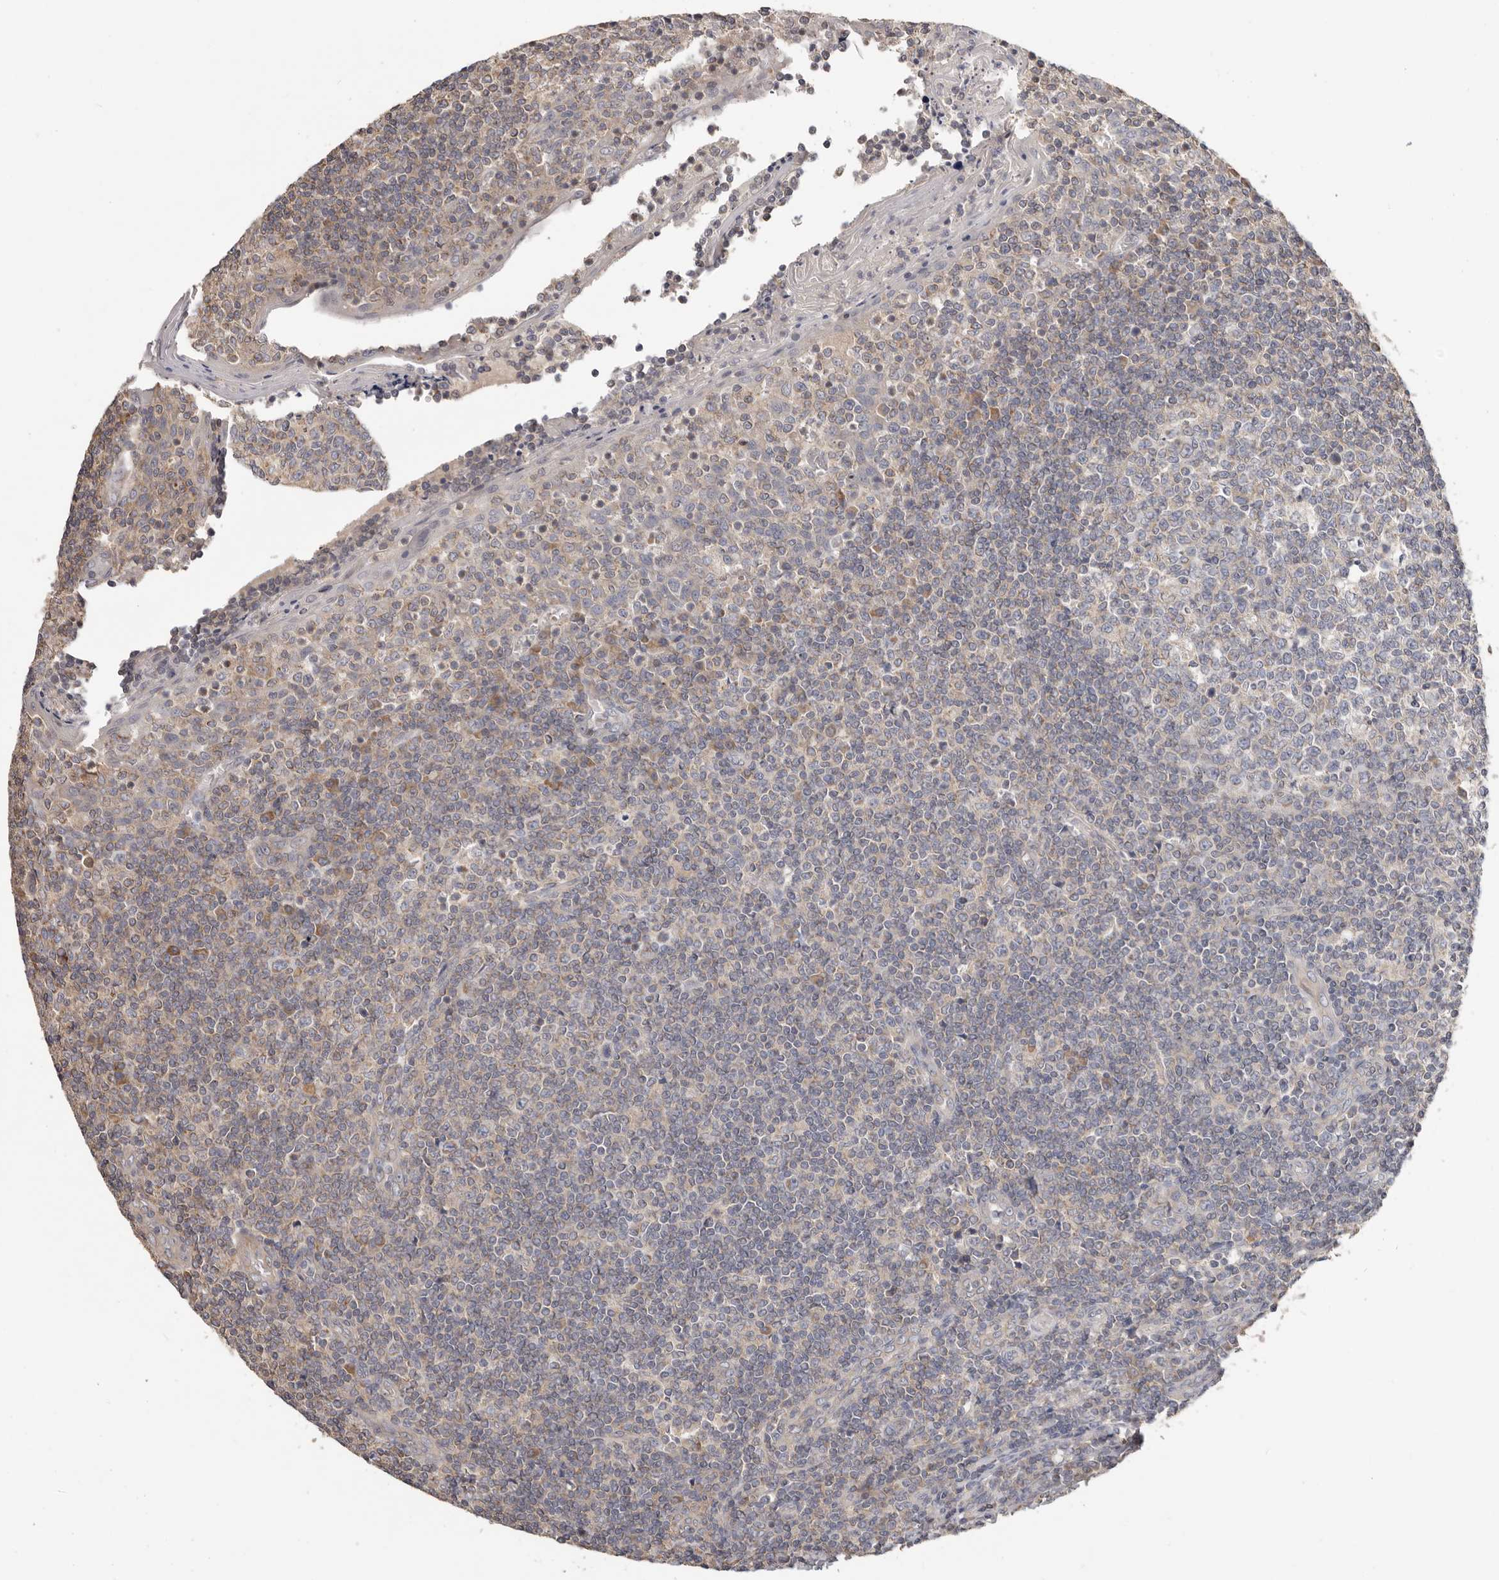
{"staining": {"intensity": "negative", "quantity": "none", "location": "none"}, "tissue": "tonsil", "cell_type": "Germinal center cells", "image_type": "normal", "snomed": [{"axis": "morphology", "description": "Normal tissue, NOS"}, {"axis": "topography", "description": "Tonsil"}], "caption": "Human tonsil stained for a protein using immunohistochemistry shows no expression in germinal center cells.", "gene": "LRP6", "patient": {"sex": "female", "age": 19}}